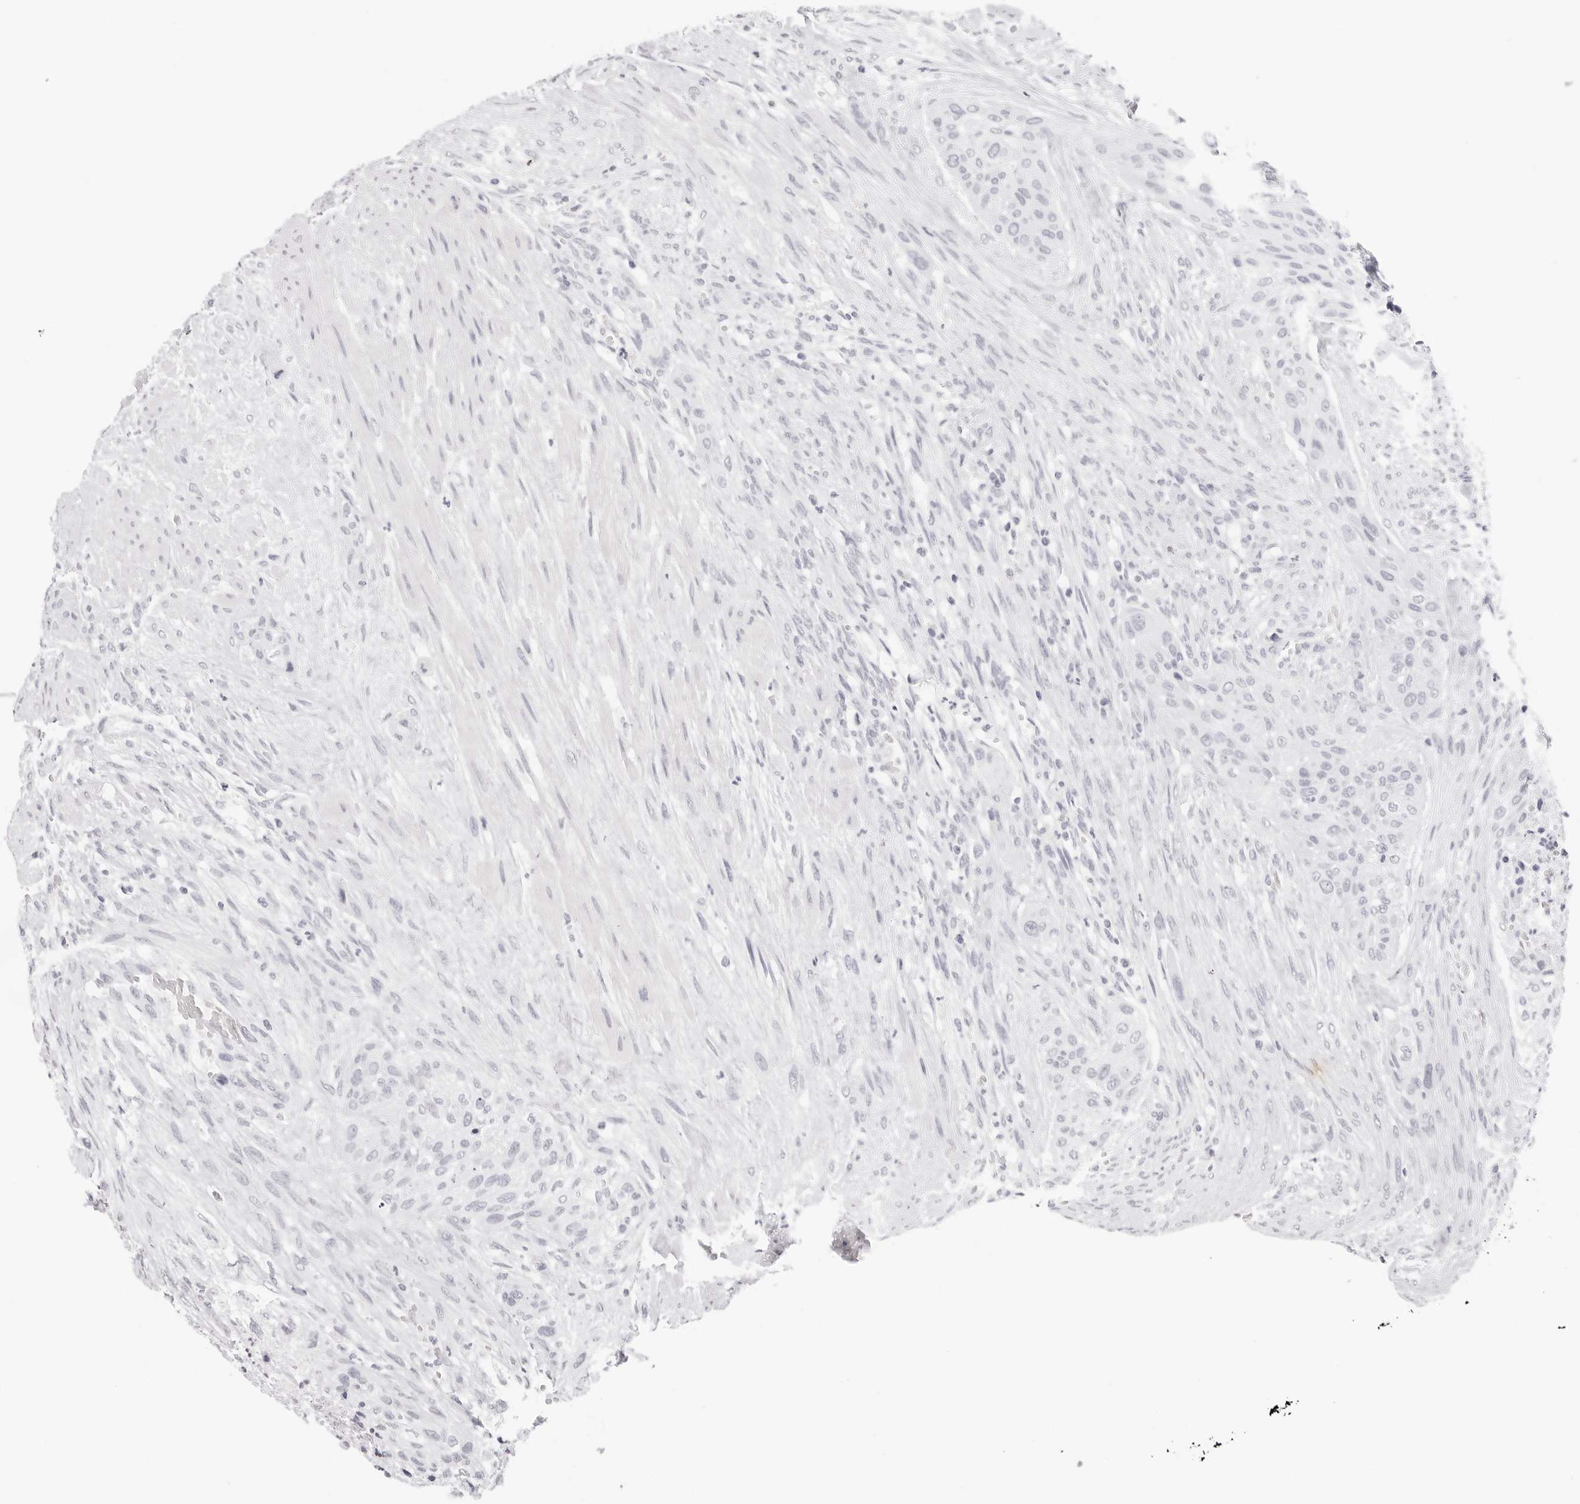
{"staining": {"intensity": "negative", "quantity": "none", "location": "none"}, "tissue": "urothelial cancer", "cell_type": "Tumor cells", "image_type": "cancer", "snomed": [{"axis": "morphology", "description": "Urothelial carcinoma, High grade"}, {"axis": "topography", "description": "Urinary bladder"}], "caption": "Protein analysis of urothelial carcinoma (high-grade) shows no significant positivity in tumor cells. Nuclei are stained in blue.", "gene": "CST5", "patient": {"sex": "male", "age": 35}}